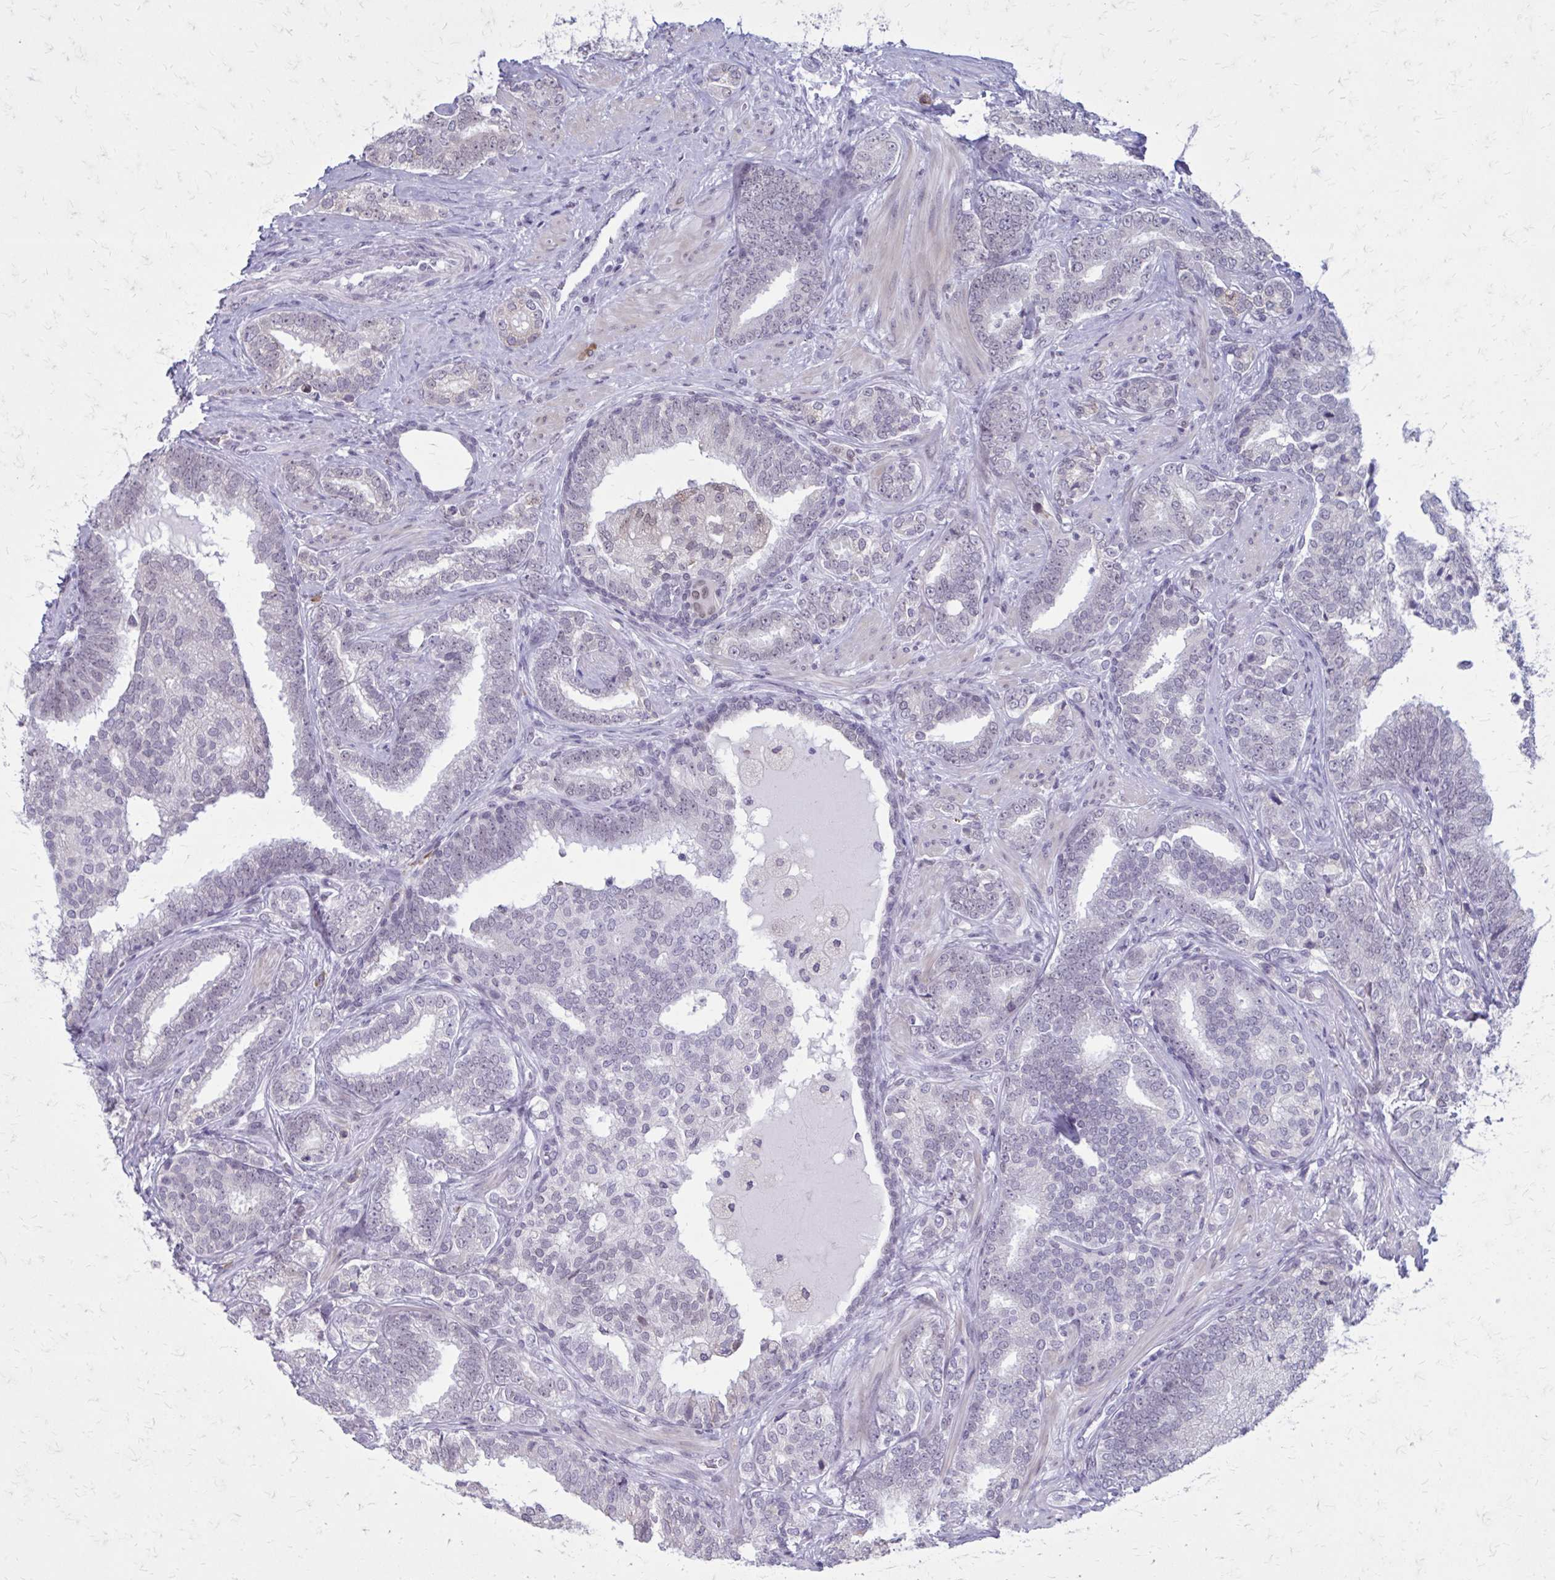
{"staining": {"intensity": "weak", "quantity": "<25%", "location": "nuclear"}, "tissue": "prostate cancer", "cell_type": "Tumor cells", "image_type": "cancer", "snomed": [{"axis": "morphology", "description": "Adenocarcinoma, High grade"}, {"axis": "topography", "description": "Prostate"}], "caption": "Tumor cells are negative for brown protein staining in prostate cancer.", "gene": "PROSER1", "patient": {"sex": "male", "age": 72}}